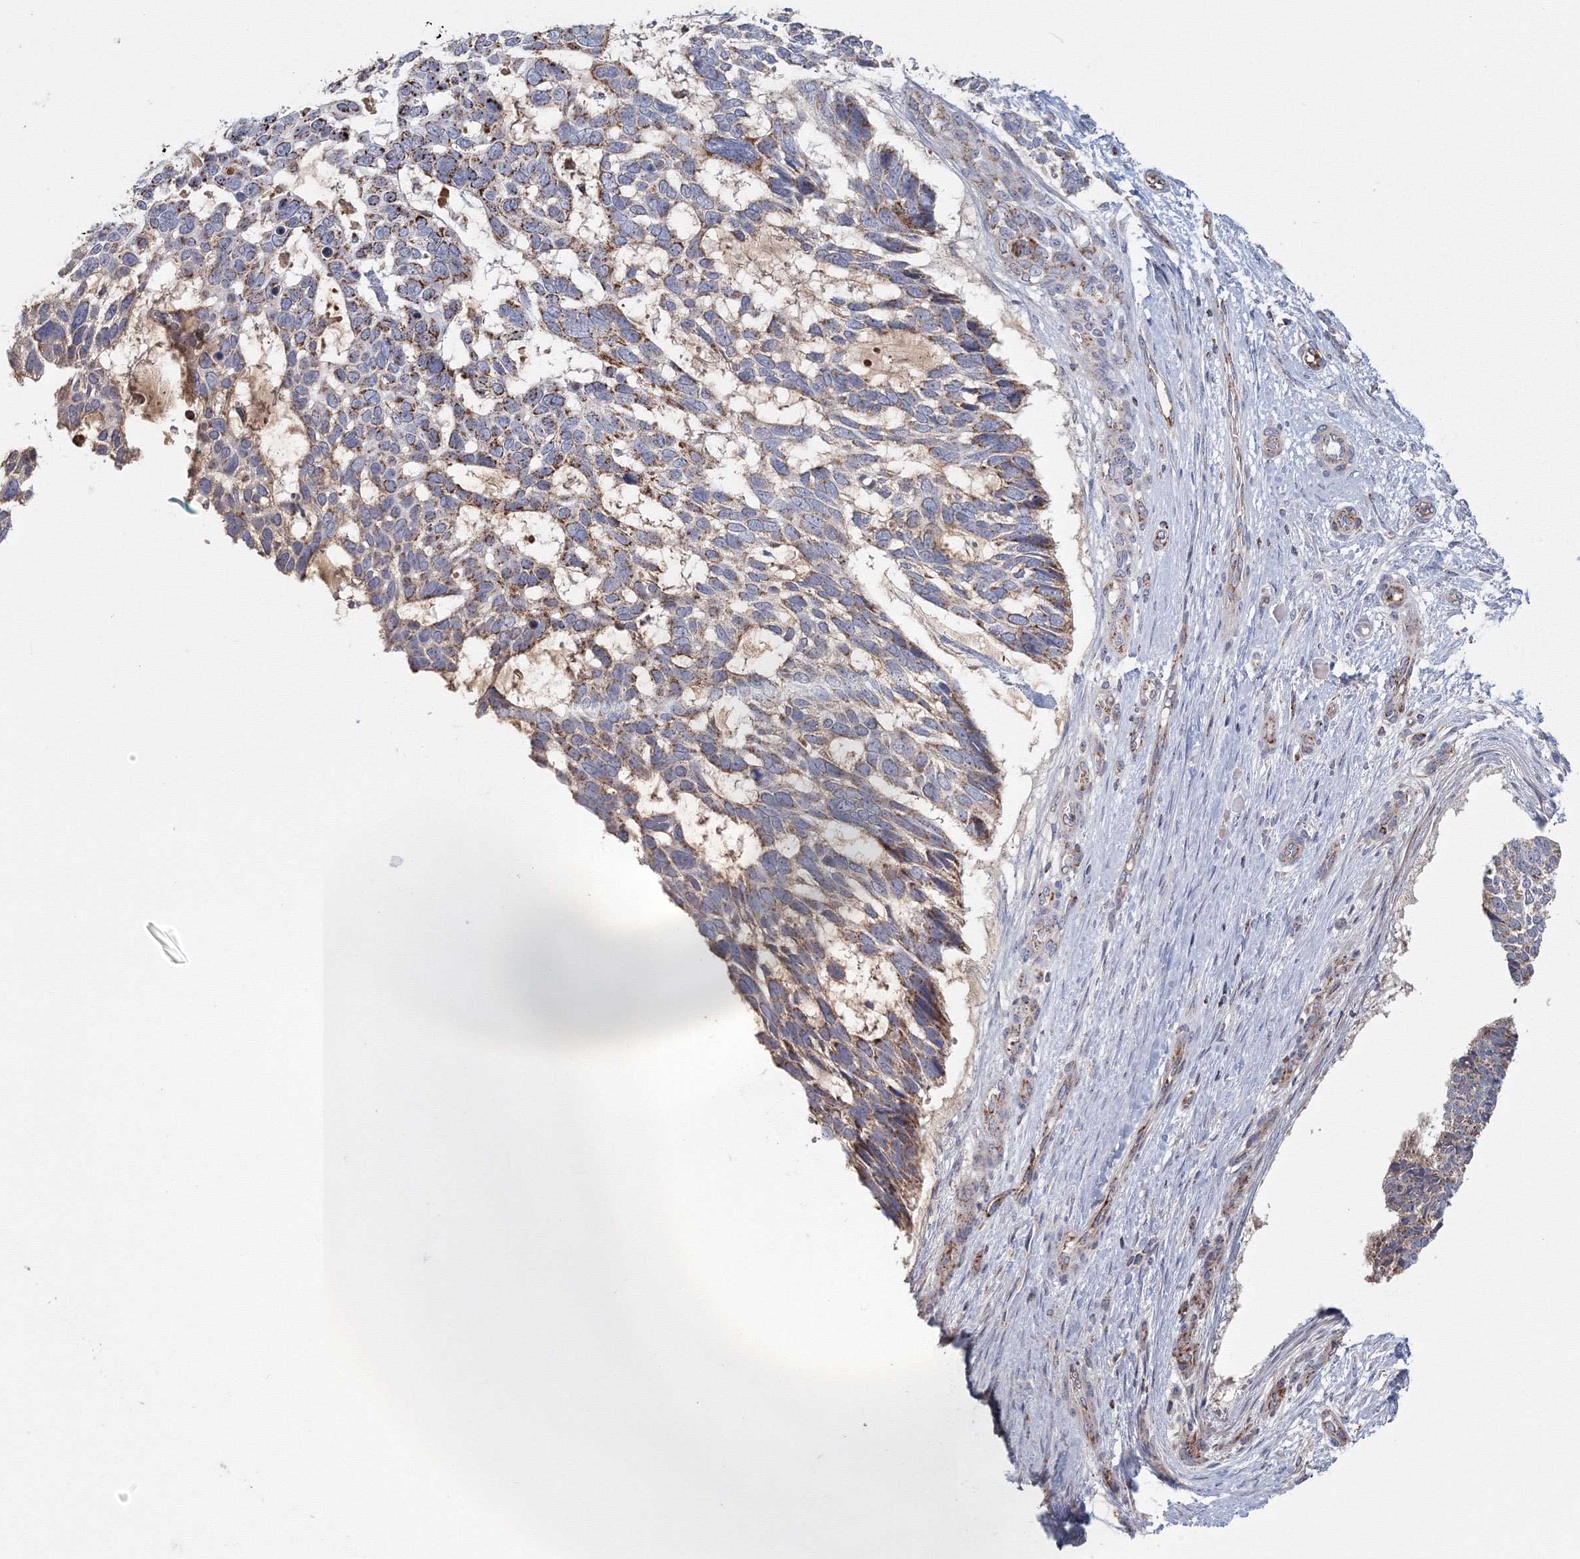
{"staining": {"intensity": "moderate", "quantity": "25%-75%", "location": "cytoplasmic/membranous"}, "tissue": "skin cancer", "cell_type": "Tumor cells", "image_type": "cancer", "snomed": [{"axis": "morphology", "description": "Basal cell carcinoma"}, {"axis": "topography", "description": "Skin"}], "caption": "Skin cancer tissue displays moderate cytoplasmic/membranous positivity in approximately 25%-75% of tumor cells, visualized by immunohistochemistry.", "gene": "GRPEL1", "patient": {"sex": "male", "age": 88}}